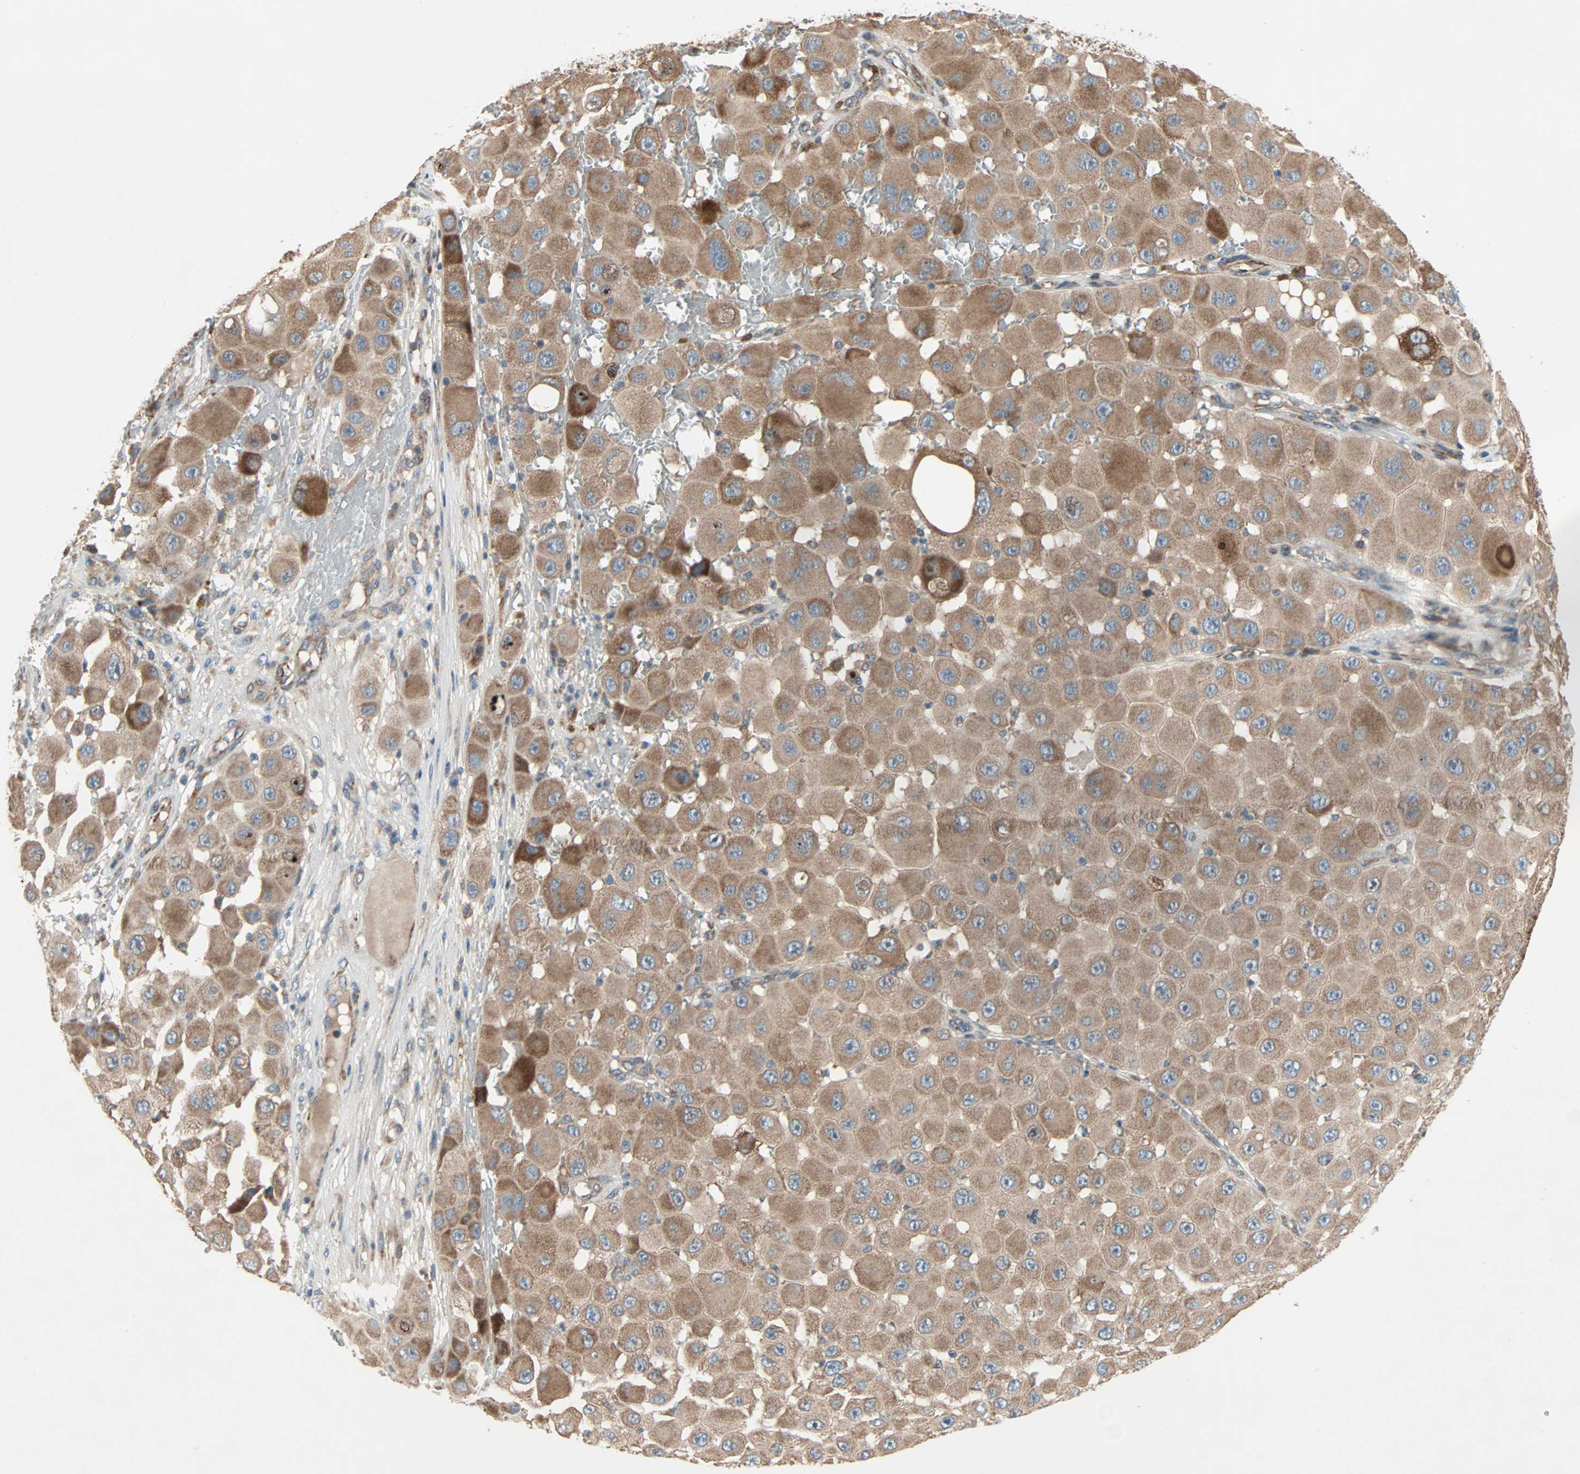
{"staining": {"intensity": "moderate", "quantity": ">75%", "location": "cytoplasmic/membranous"}, "tissue": "melanoma", "cell_type": "Tumor cells", "image_type": "cancer", "snomed": [{"axis": "morphology", "description": "Malignant melanoma, NOS"}, {"axis": "topography", "description": "Skin"}], "caption": "There is medium levels of moderate cytoplasmic/membranous positivity in tumor cells of melanoma, as demonstrated by immunohistochemical staining (brown color).", "gene": "XYLT1", "patient": {"sex": "female", "age": 81}}